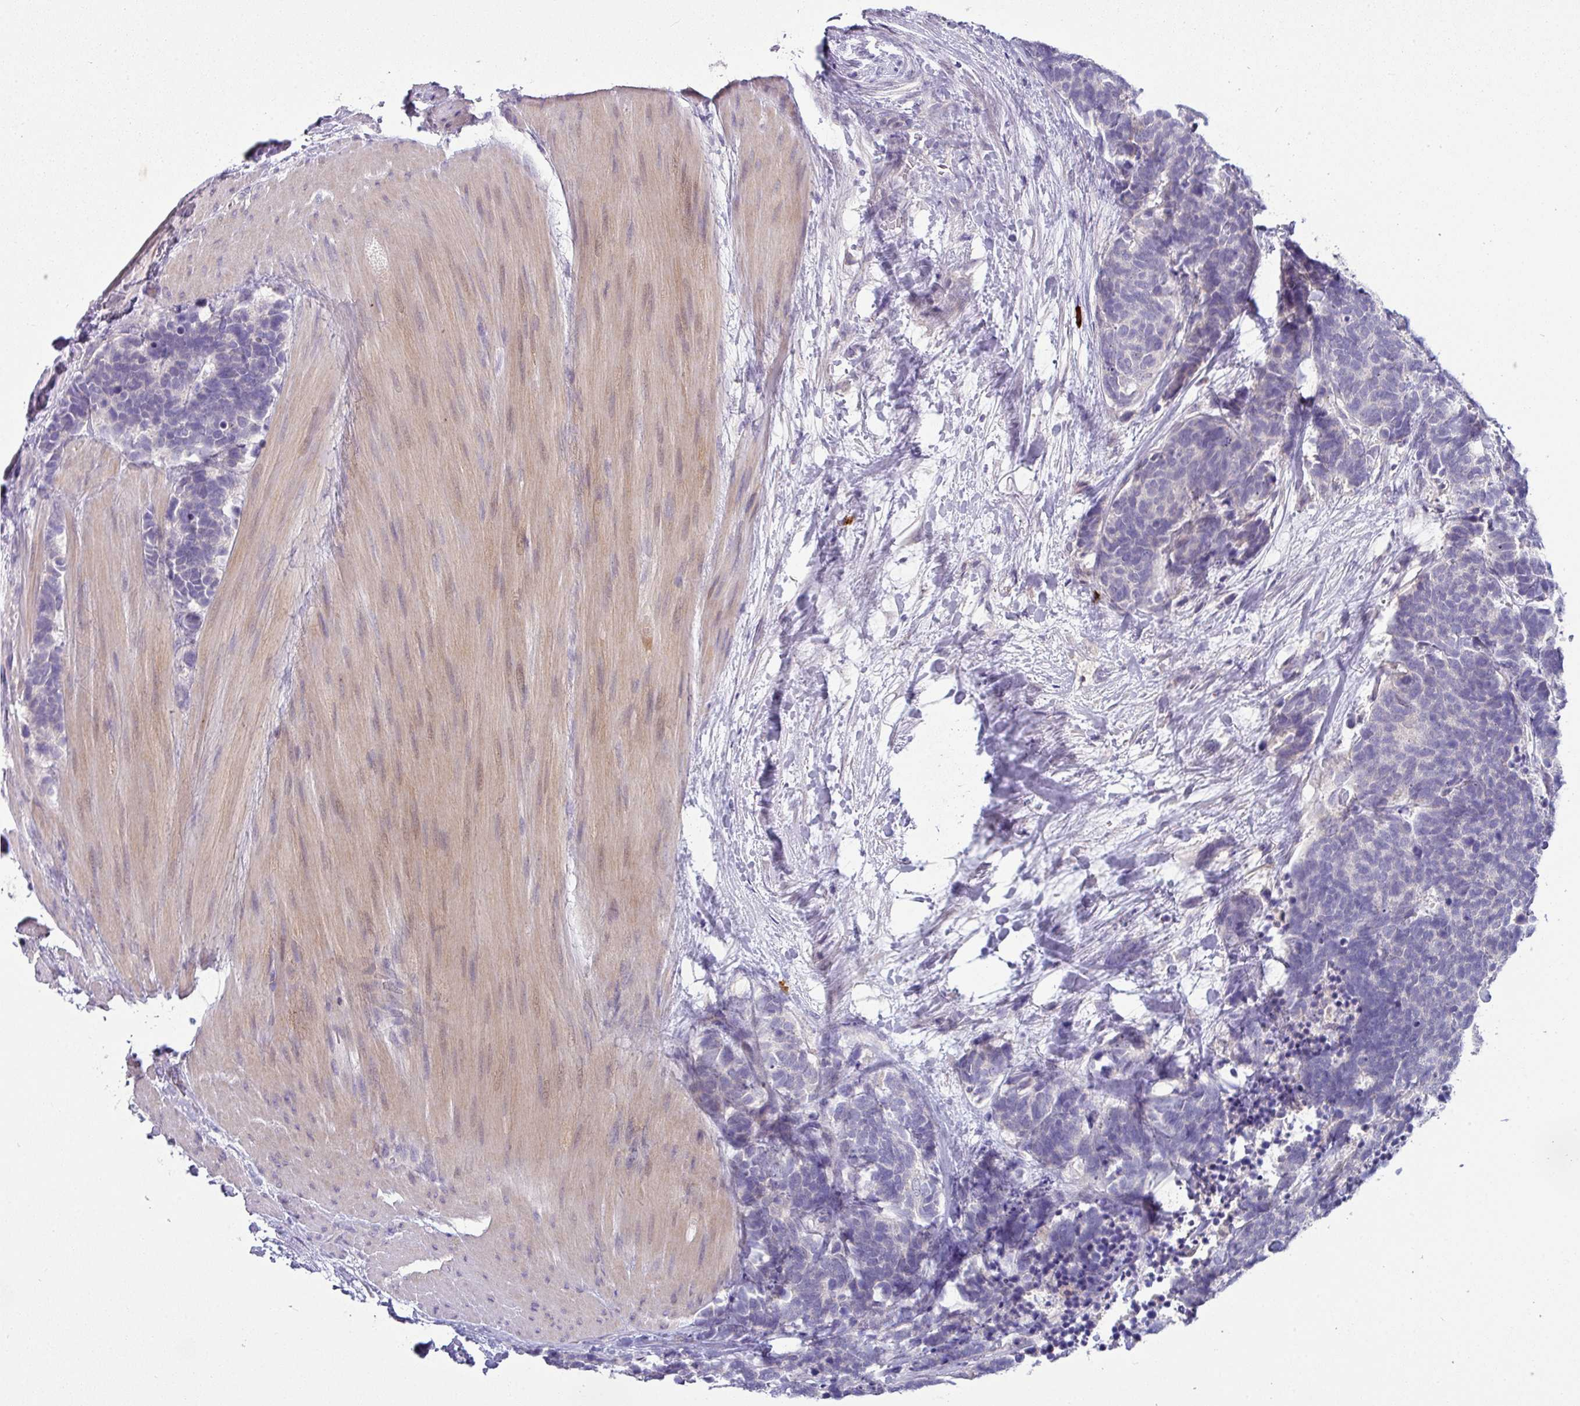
{"staining": {"intensity": "negative", "quantity": "none", "location": "none"}, "tissue": "carcinoid", "cell_type": "Tumor cells", "image_type": "cancer", "snomed": [{"axis": "morphology", "description": "Carcinoma, NOS"}, {"axis": "morphology", "description": "Carcinoid, malignant, NOS"}, {"axis": "topography", "description": "Urinary bladder"}], "caption": "The photomicrograph exhibits no staining of tumor cells in carcinoid.", "gene": "SLAMF6", "patient": {"sex": "male", "age": 57}}